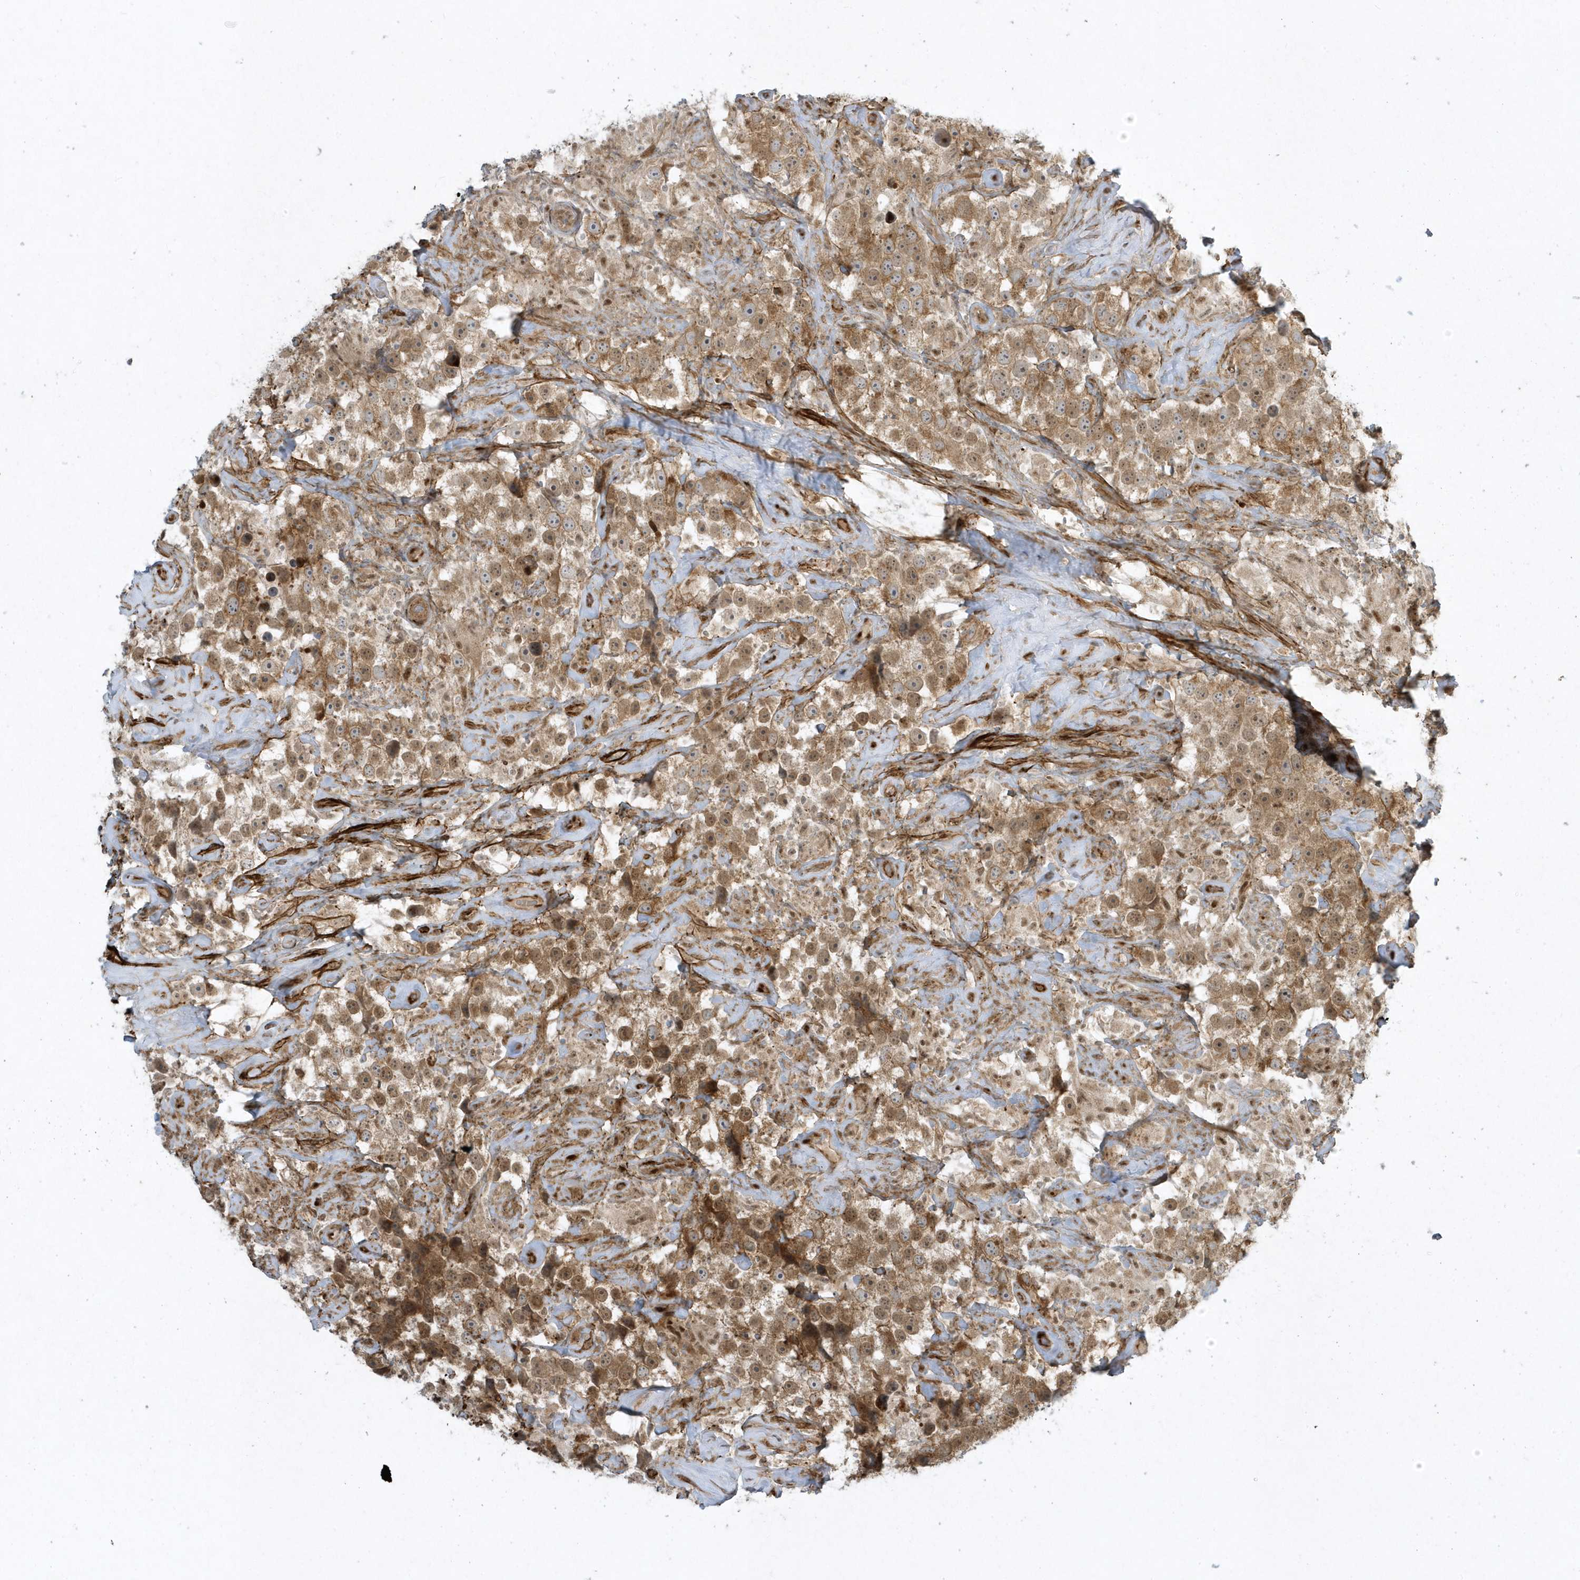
{"staining": {"intensity": "moderate", "quantity": ">75%", "location": "cytoplasmic/membranous,nuclear"}, "tissue": "testis cancer", "cell_type": "Tumor cells", "image_type": "cancer", "snomed": [{"axis": "morphology", "description": "Seminoma, NOS"}, {"axis": "topography", "description": "Testis"}], "caption": "Seminoma (testis) was stained to show a protein in brown. There is medium levels of moderate cytoplasmic/membranous and nuclear positivity in approximately >75% of tumor cells.", "gene": "MASP2", "patient": {"sex": "male", "age": 49}}